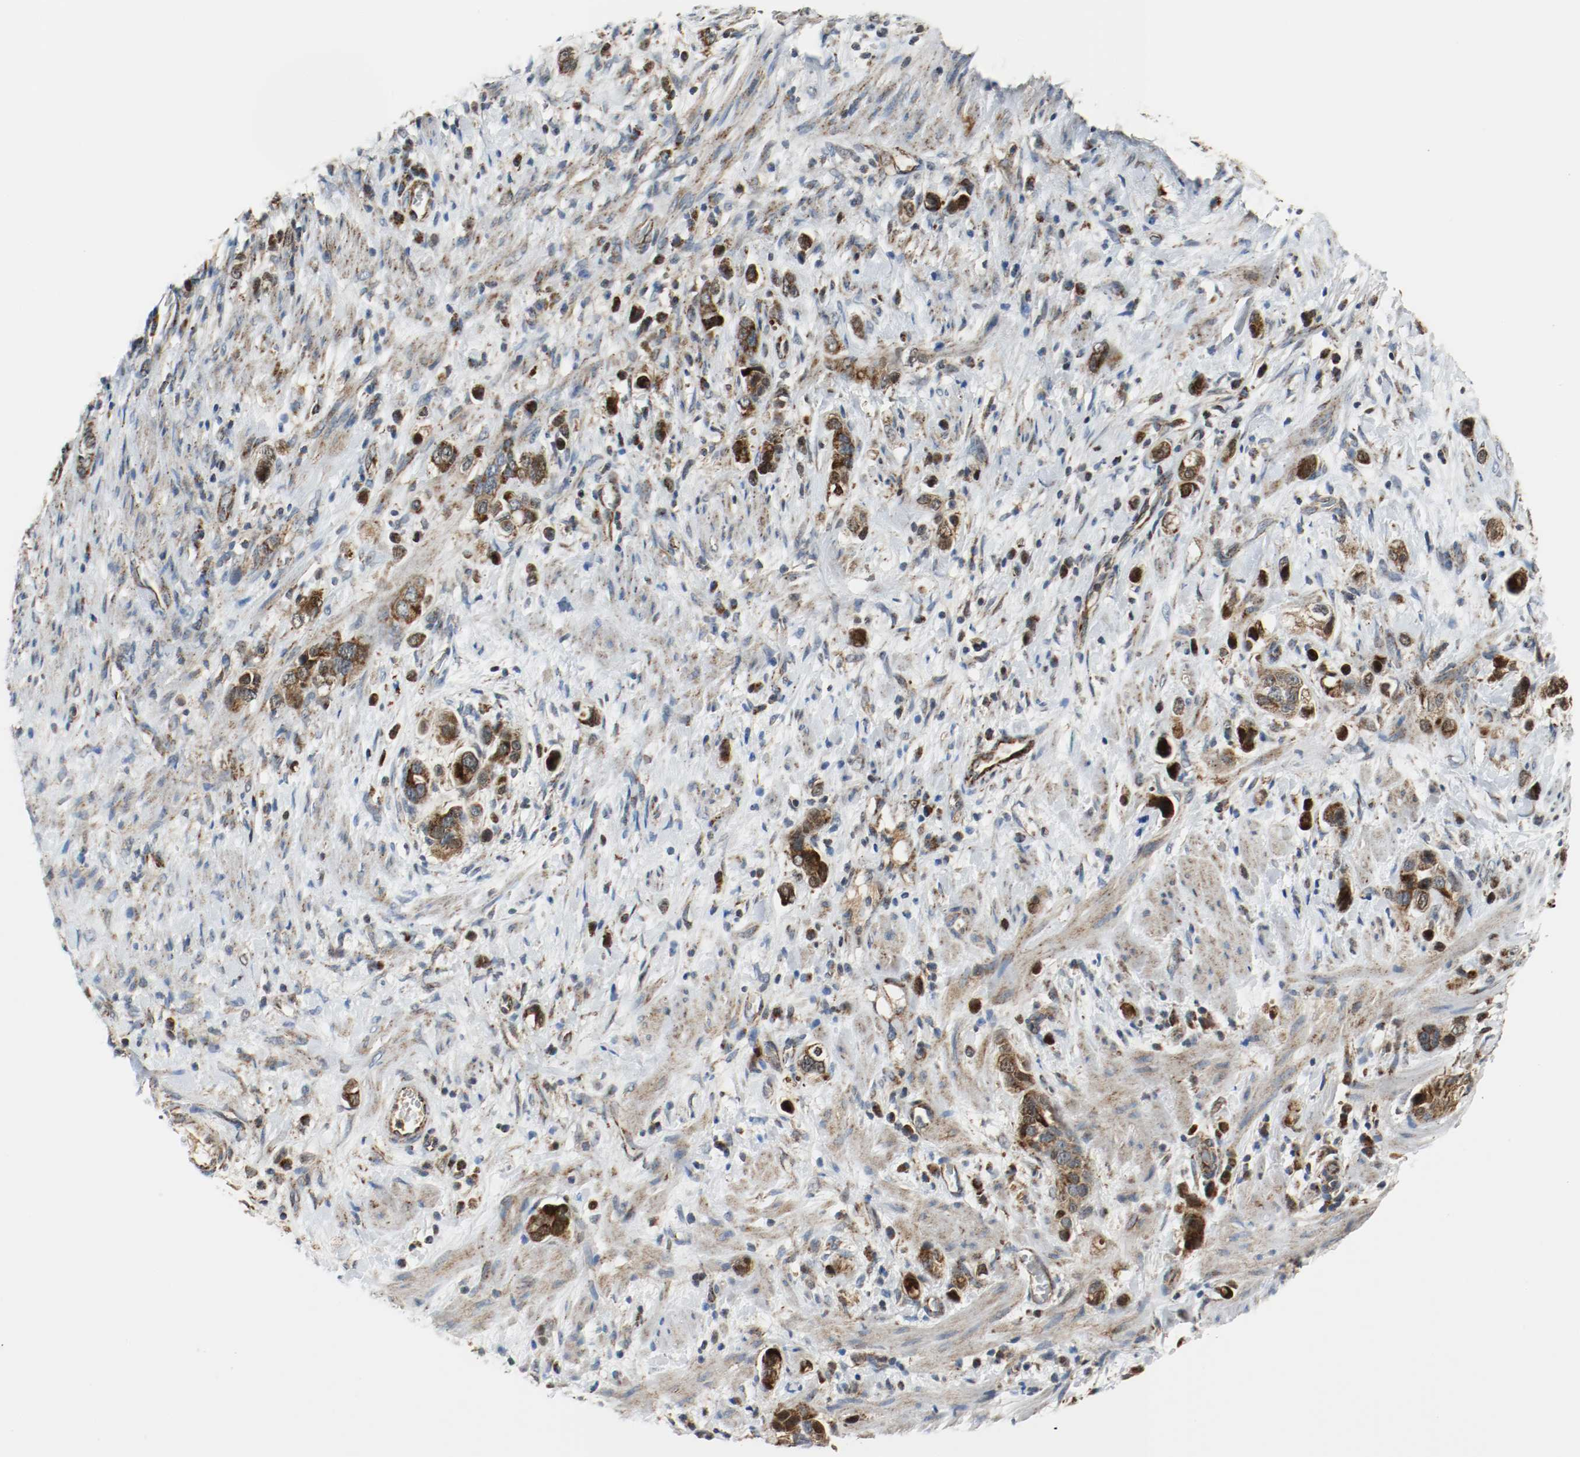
{"staining": {"intensity": "strong", "quantity": ">75%", "location": "cytoplasmic/membranous"}, "tissue": "stomach cancer", "cell_type": "Tumor cells", "image_type": "cancer", "snomed": [{"axis": "morphology", "description": "Adenocarcinoma, NOS"}, {"axis": "topography", "description": "Stomach, lower"}], "caption": "Immunohistochemistry photomicrograph of neoplastic tissue: human stomach adenocarcinoma stained using IHC reveals high levels of strong protein expression localized specifically in the cytoplasmic/membranous of tumor cells, appearing as a cytoplasmic/membranous brown color.", "gene": "TXNRD1", "patient": {"sex": "female", "age": 93}}